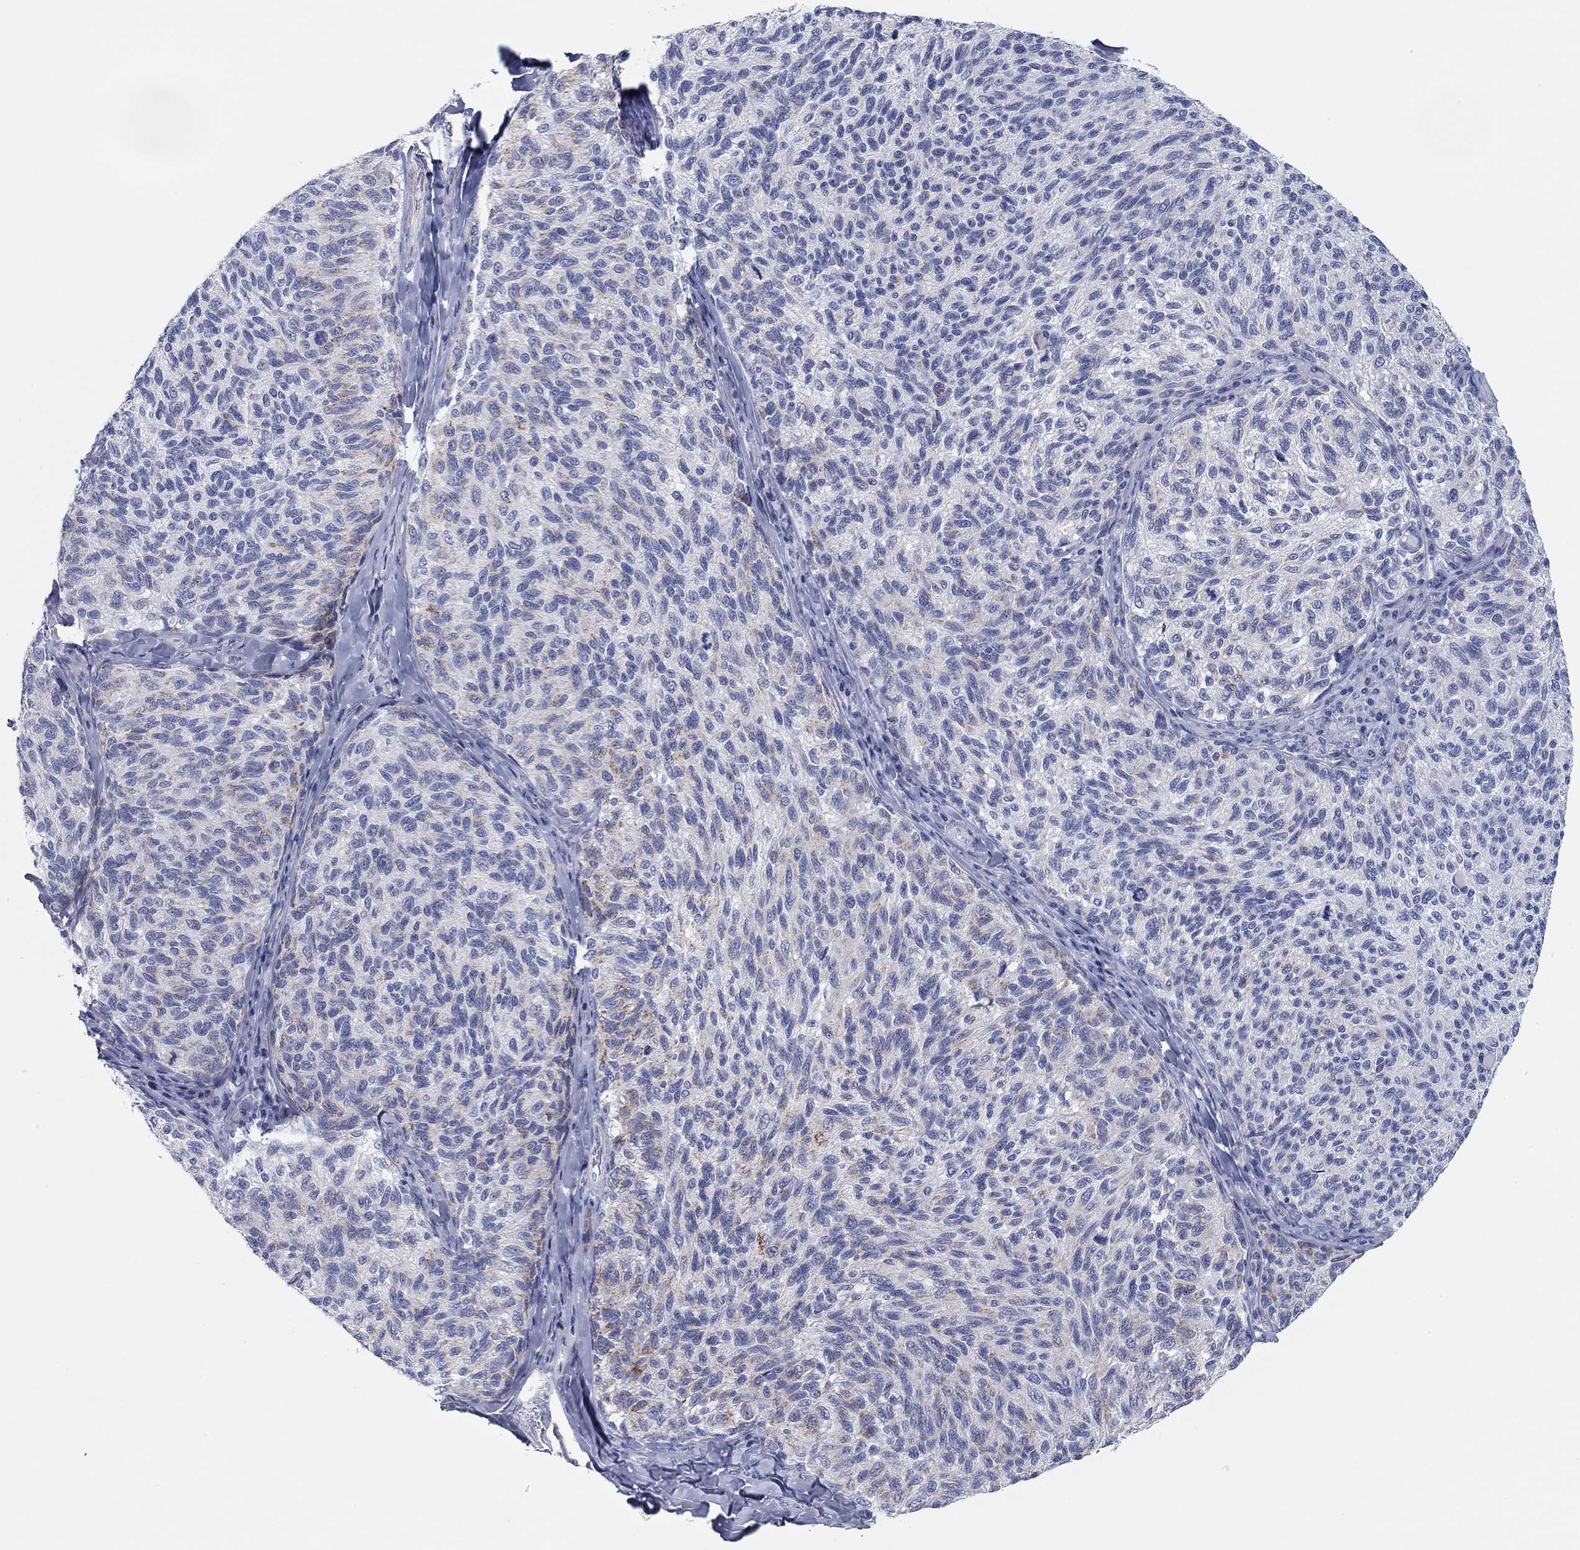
{"staining": {"intensity": "weak", "quantity": "<25%", "location": "cytoplasmic/membranous"}, "tissue": "melanoma", "cell_type": "Tumor cells", "image_type": "cancer", "snomed": [{"axis": "morphology", "description": "Malignant melanoma, NOS"}, {"axis": "topography", "description": "Skin"}], "caption": "Tumor cells are negative for brown protein staining in malignant melanoma. (DAB immunohistochemistry (IHC), high magnification).", "gene": "CHI3L2", "patient": {"sex": "female", "age": 73}}